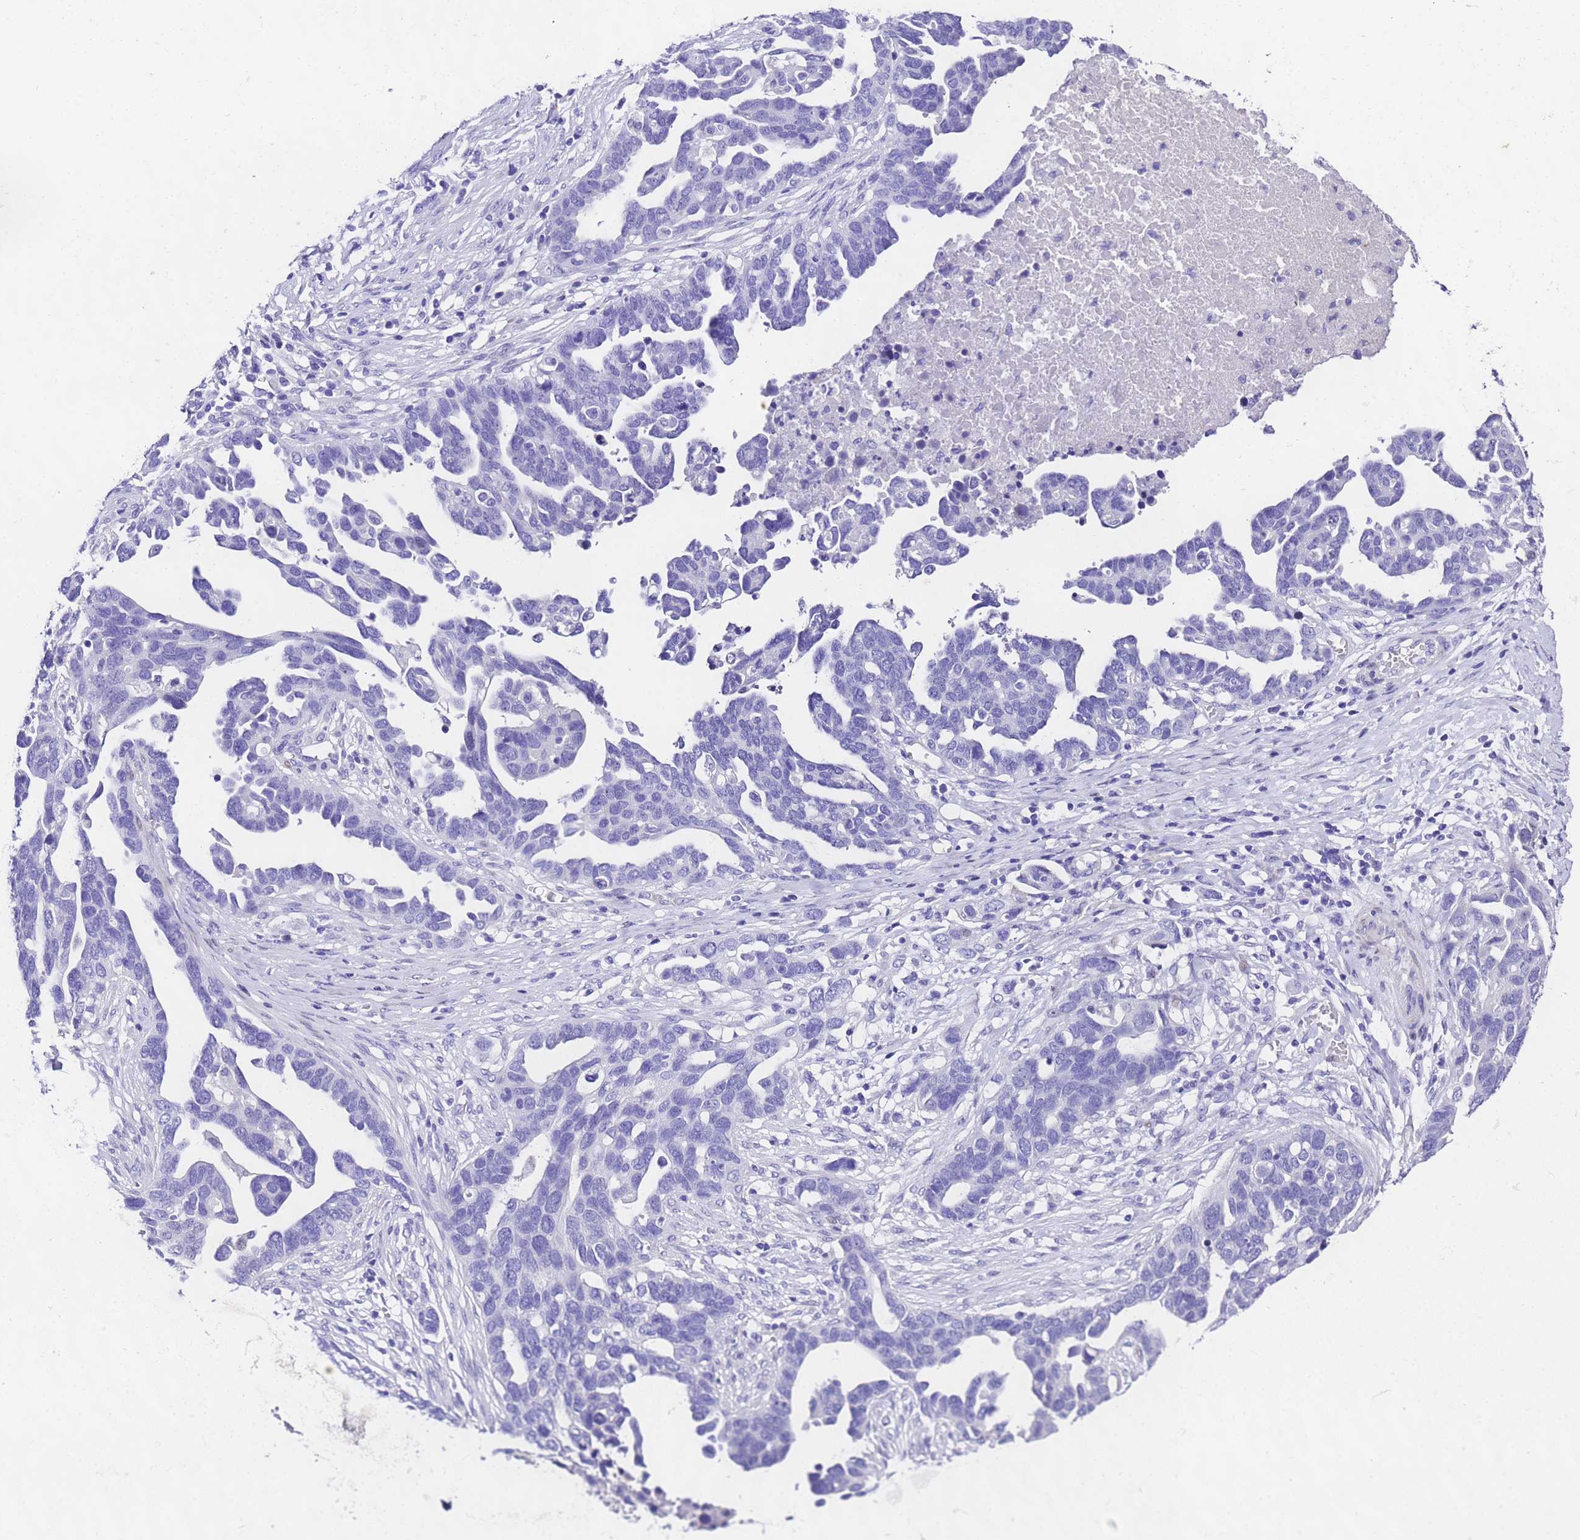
{"staining": {"intensity": "negative", "quantity": "none", "location": "none"}, "tissue": "ovarian cancer", "cell_type": "Tumor cells", "image_type": "cancer", "snomed": [{"axis": "morphology", "description": "Cystadenocarcinoma, serous, NOS"}, {"axis": "topography", "description": "Ovary"}], "caption": "A high-resolution micrograph shows immunohistochemistry staining of ovarian serous cystadenocarcinoma, which reveals no significant positivity in tumor cells.", "gene": "UGT2B10", "patient": {"sex": "female", "age": 54}}